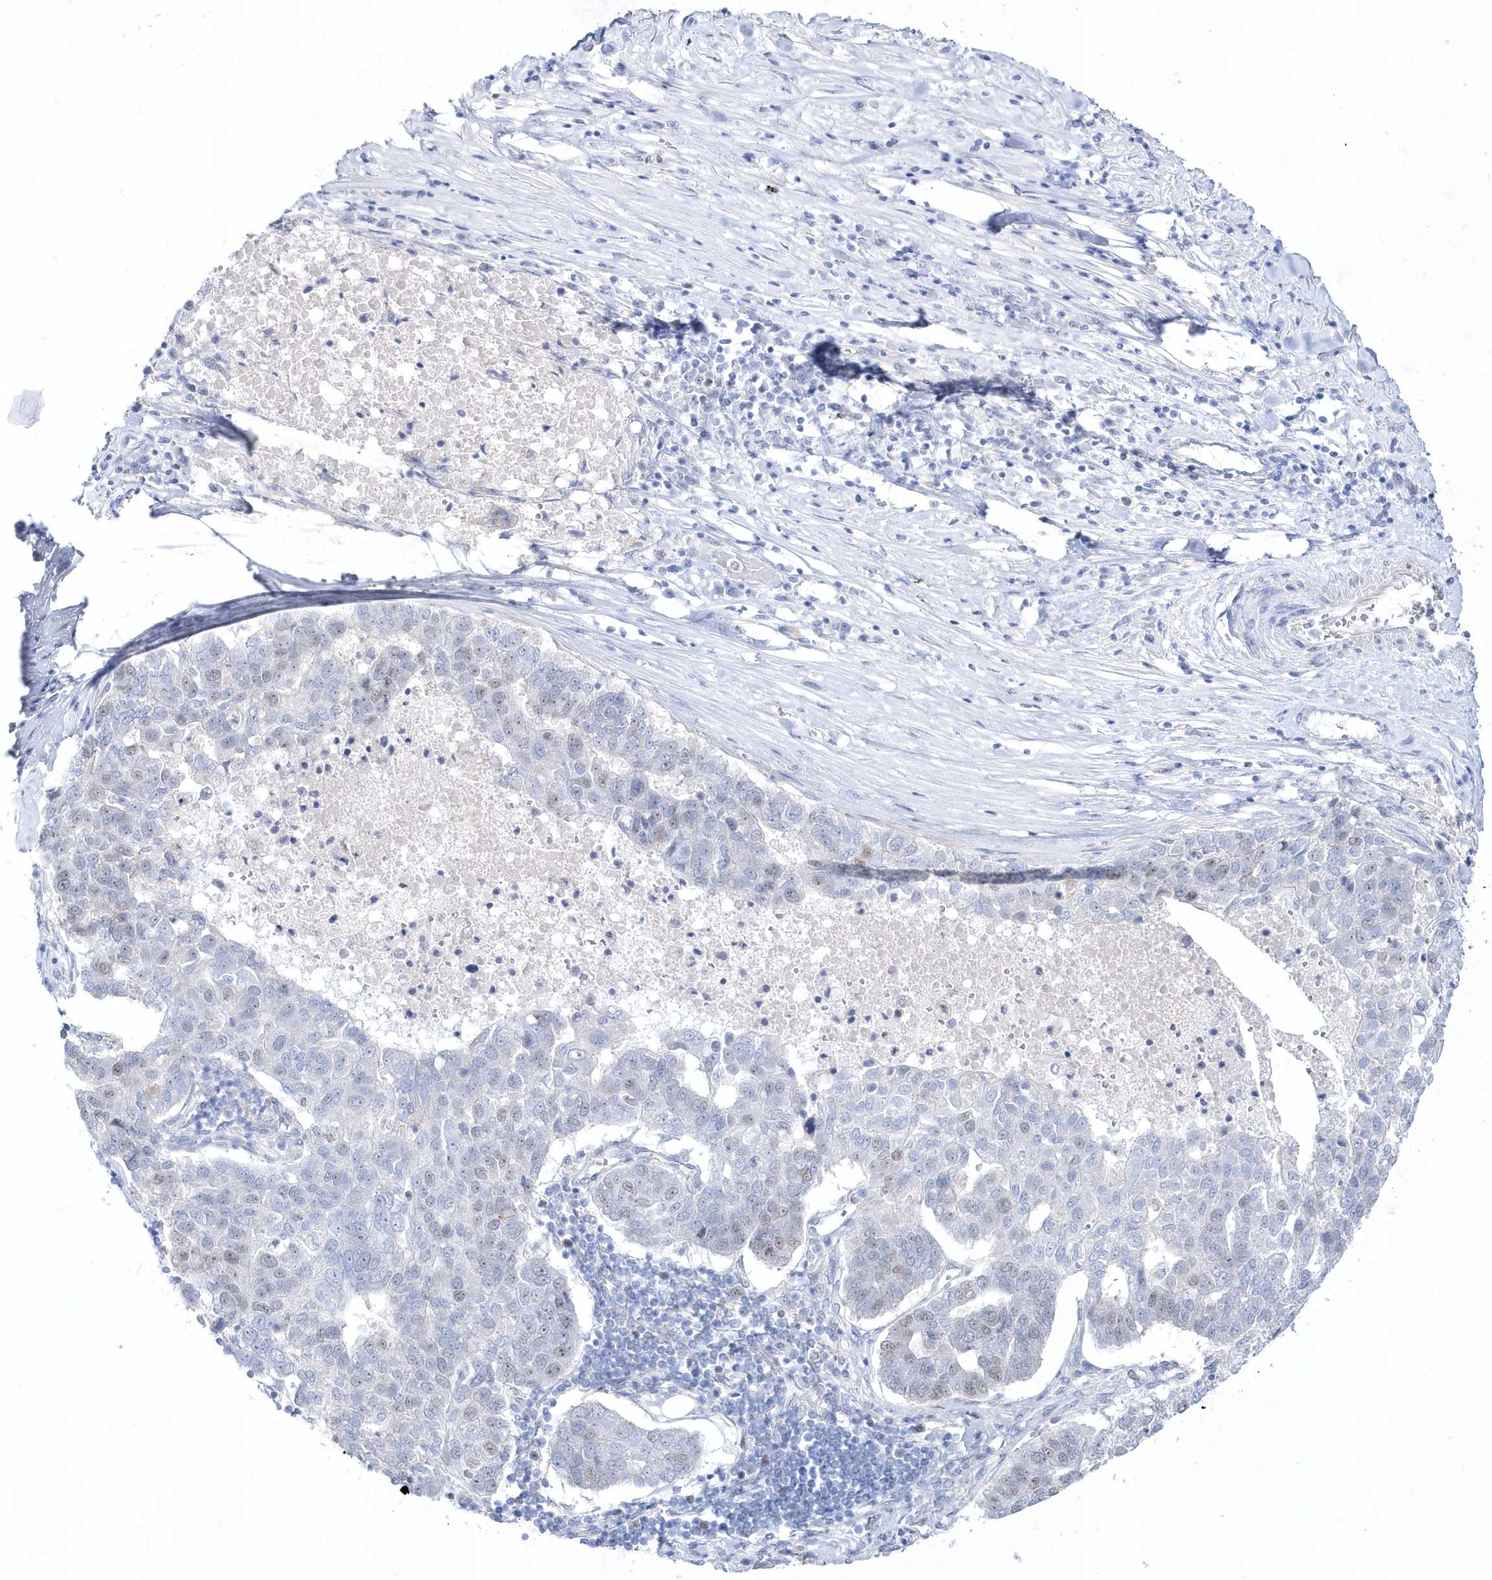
{"staining": {"intensity": "weak", "quantity": "<25%", "location": "nuclear"}, "tissue": "pancreatic cancer", "cell_type": "Tumor cells", "image_type": "cancer", "snomed": [{"axis": "morphology", "description": "Adenocarcinoma, NOS"}, {"axis": "topography", "description": "Pancreas"}], "caption": "This histopathology image is of pancreatic cancer stained with IHC to label a protein in brown with the nuclei are counter-stained blue. There is no staining in tumor cells.", "gene": "TMCO6", "patient": {"sex": "female", "age": 61}}